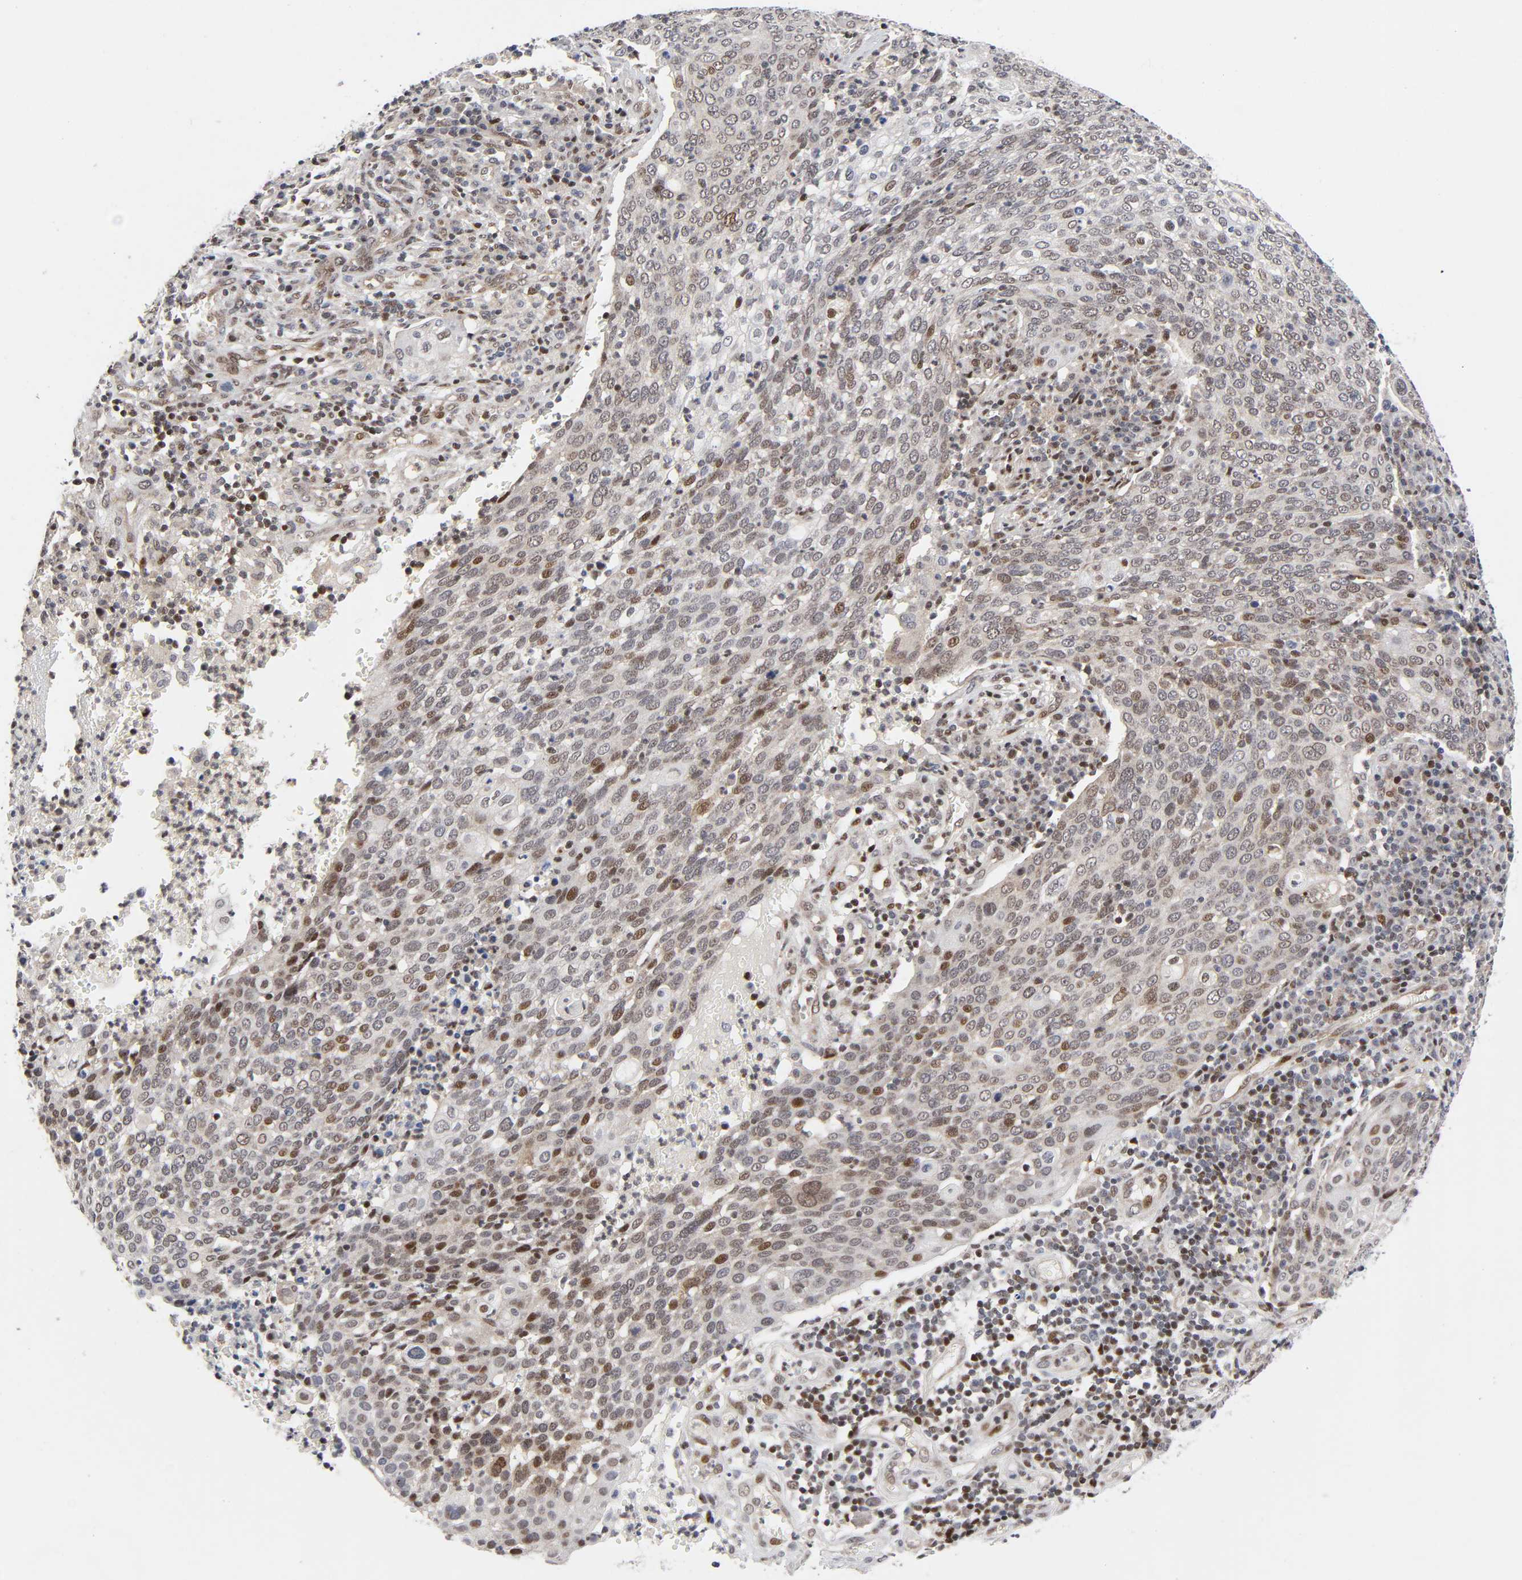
{"staining": {"intensity": "moderate", "quantity": "25%-75%", "location": "nuclear"}, "tissue": "cervical cancer", "cell_type": "Tumor cells", "image_type": "cancer", "snomed": [{"axis": "morphology", "description": "Squamous cell carcinoma, NOS"}, {"axis": "topography", "description": "Cervix"}], "caption": "An IHC histopathology image of tumor tissue is shown. Protein staining in brown labels moderate nuclear positivity in cervical cancer (squamous cell carcinoma) within tumor cells. The staining was performed using DAB (3,3'-diaminobenzidine), with brown indicating positive protein expression. Nuclei are stained blue with hematoxylin.", "gene": "STK38", "patient": {"sex": "female", "age": 40}}